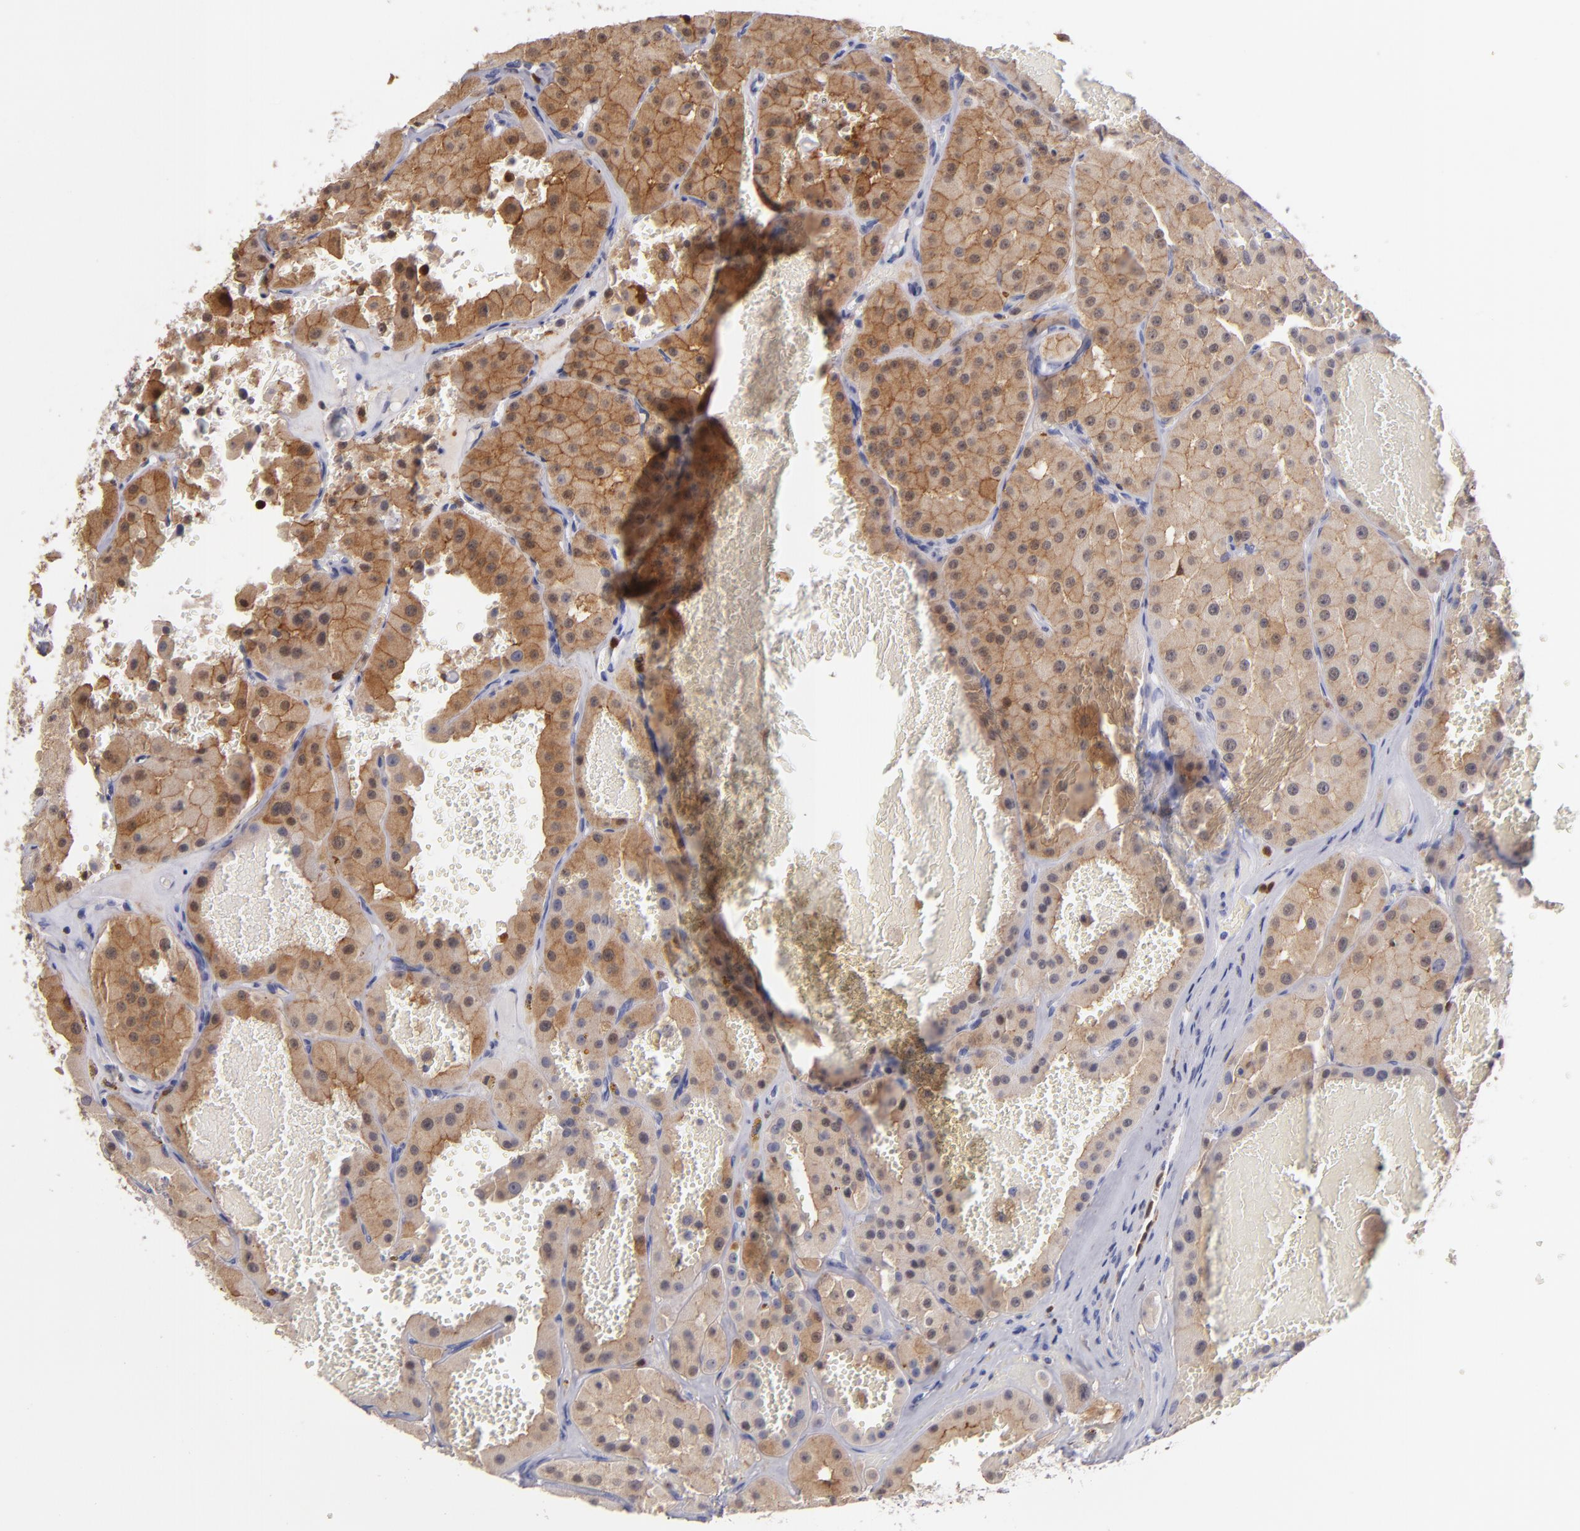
{"staining": {"intensity": "moderate", "quantity": ">75%", "location": "cytoplasmic/membranous"}, "tissue": "renal cancer", "cell_type": "Tumor cells", "image_type": "cancer", "snomed": [{"axis": "morphology", "description": "Adenocarcinoma, uncertain malignant potential"}, {"axis": "topography", "description": "Kidney"}], "caption": "A micrograph showing moderate cytoplasmic/membranous positivity in approximately >75% of tumor cells in adenocarcinoma,  uncertain malignant potential (renal), as visualized by brown immunohistochemical staining.", "gene": "PRKCD", "patient": {"sex": "male", "age": 63}}